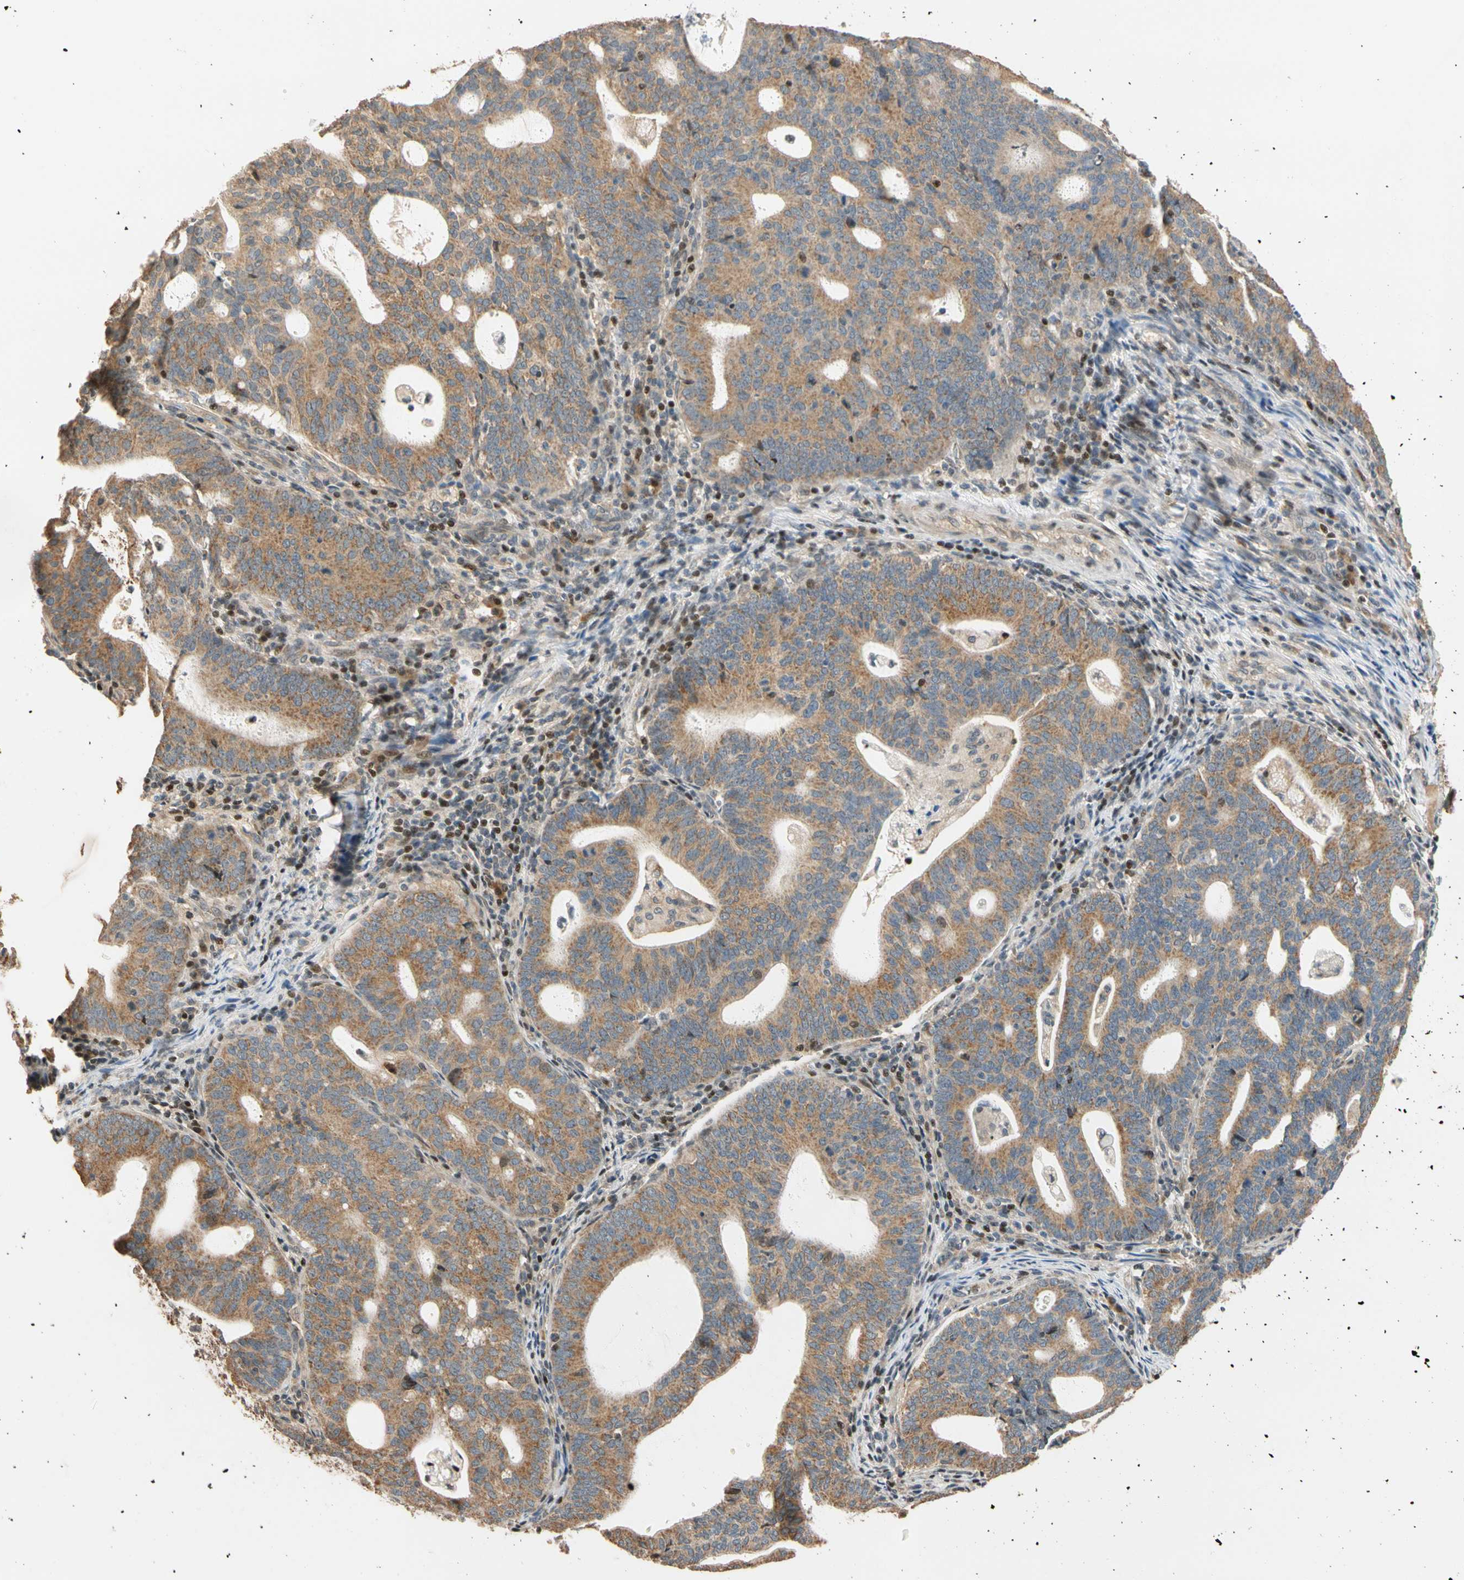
{"staining": {"intensity": "moderate", "quantity": ">75%", "location": "cytoplasmic/membranous"}, "tissue": "endometrial cancer", "cell_type": "Tumor cells", "image_type": "cancer", "snomed": [{"axis": "morphology", "description": "Adenocarcinoma, NOS"}, {"axis": "topography", "description": "Uterus"}], "caption": "Moderate cytoplasmic/membranous protein expression is seen in approximately >75% of tumor cells in endometrial cancer.", "gene": "HECW1", "patient": {"sex": "female", "age": 83}}